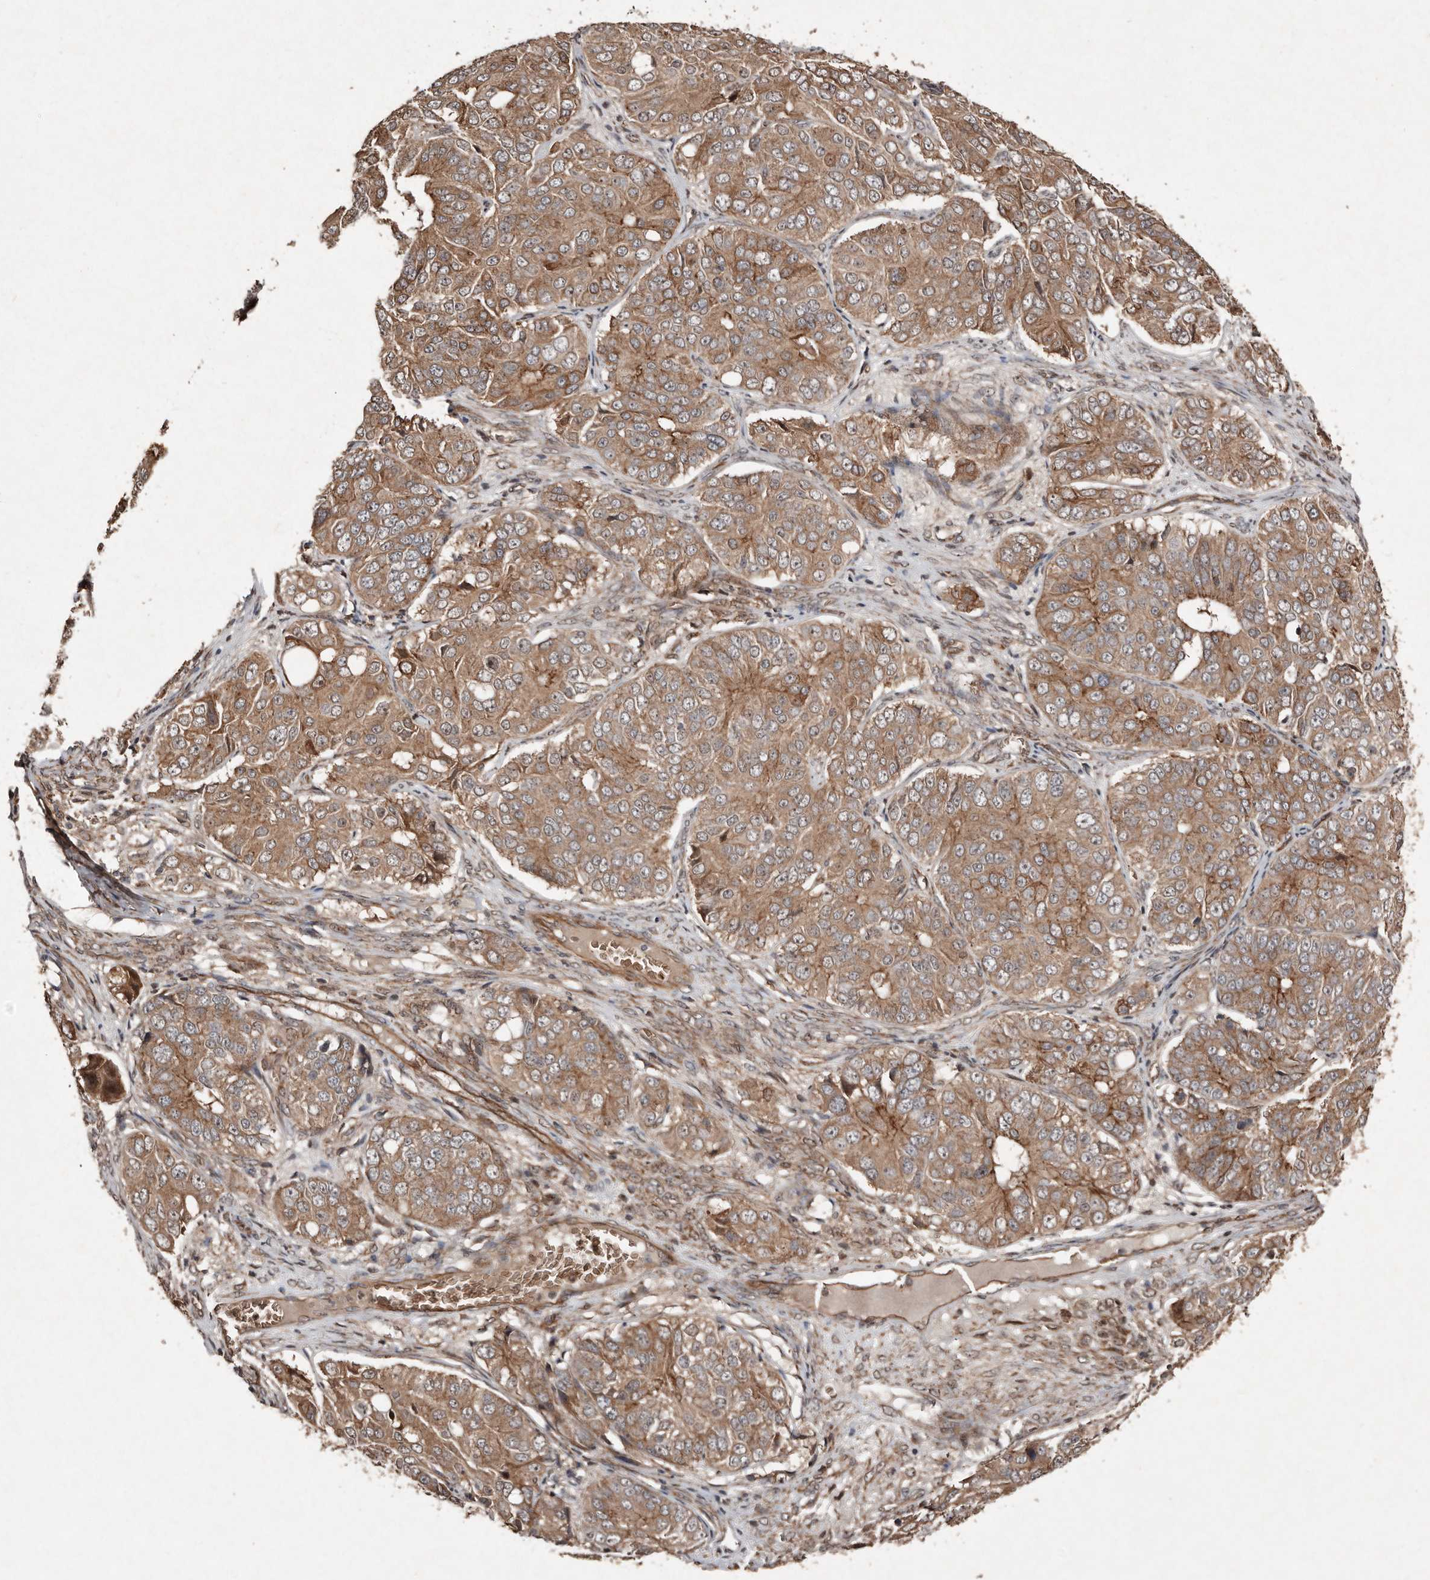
{"staining": {"intensity": "moderate", "quantity": ">75%", "location": "cytoplasmic/membranous"}, "tissue": "ovarian cancer", "cell_type": "Tumor cells", "image_type": "cancer", "snomed": [{"axis": "morphology", "description": "Carcinoma, endometroid"}, {"axis": "topography", "description": "Ovary"}], "caption": "The image reveals a brown stain indicating the presence of a protein in the cytoplasmic/membranous of tumor cells in ovarian cancer (endometroid carcinoma).", "gene": "DIP2C", "patient": {"sex": "female", "age": 51}}